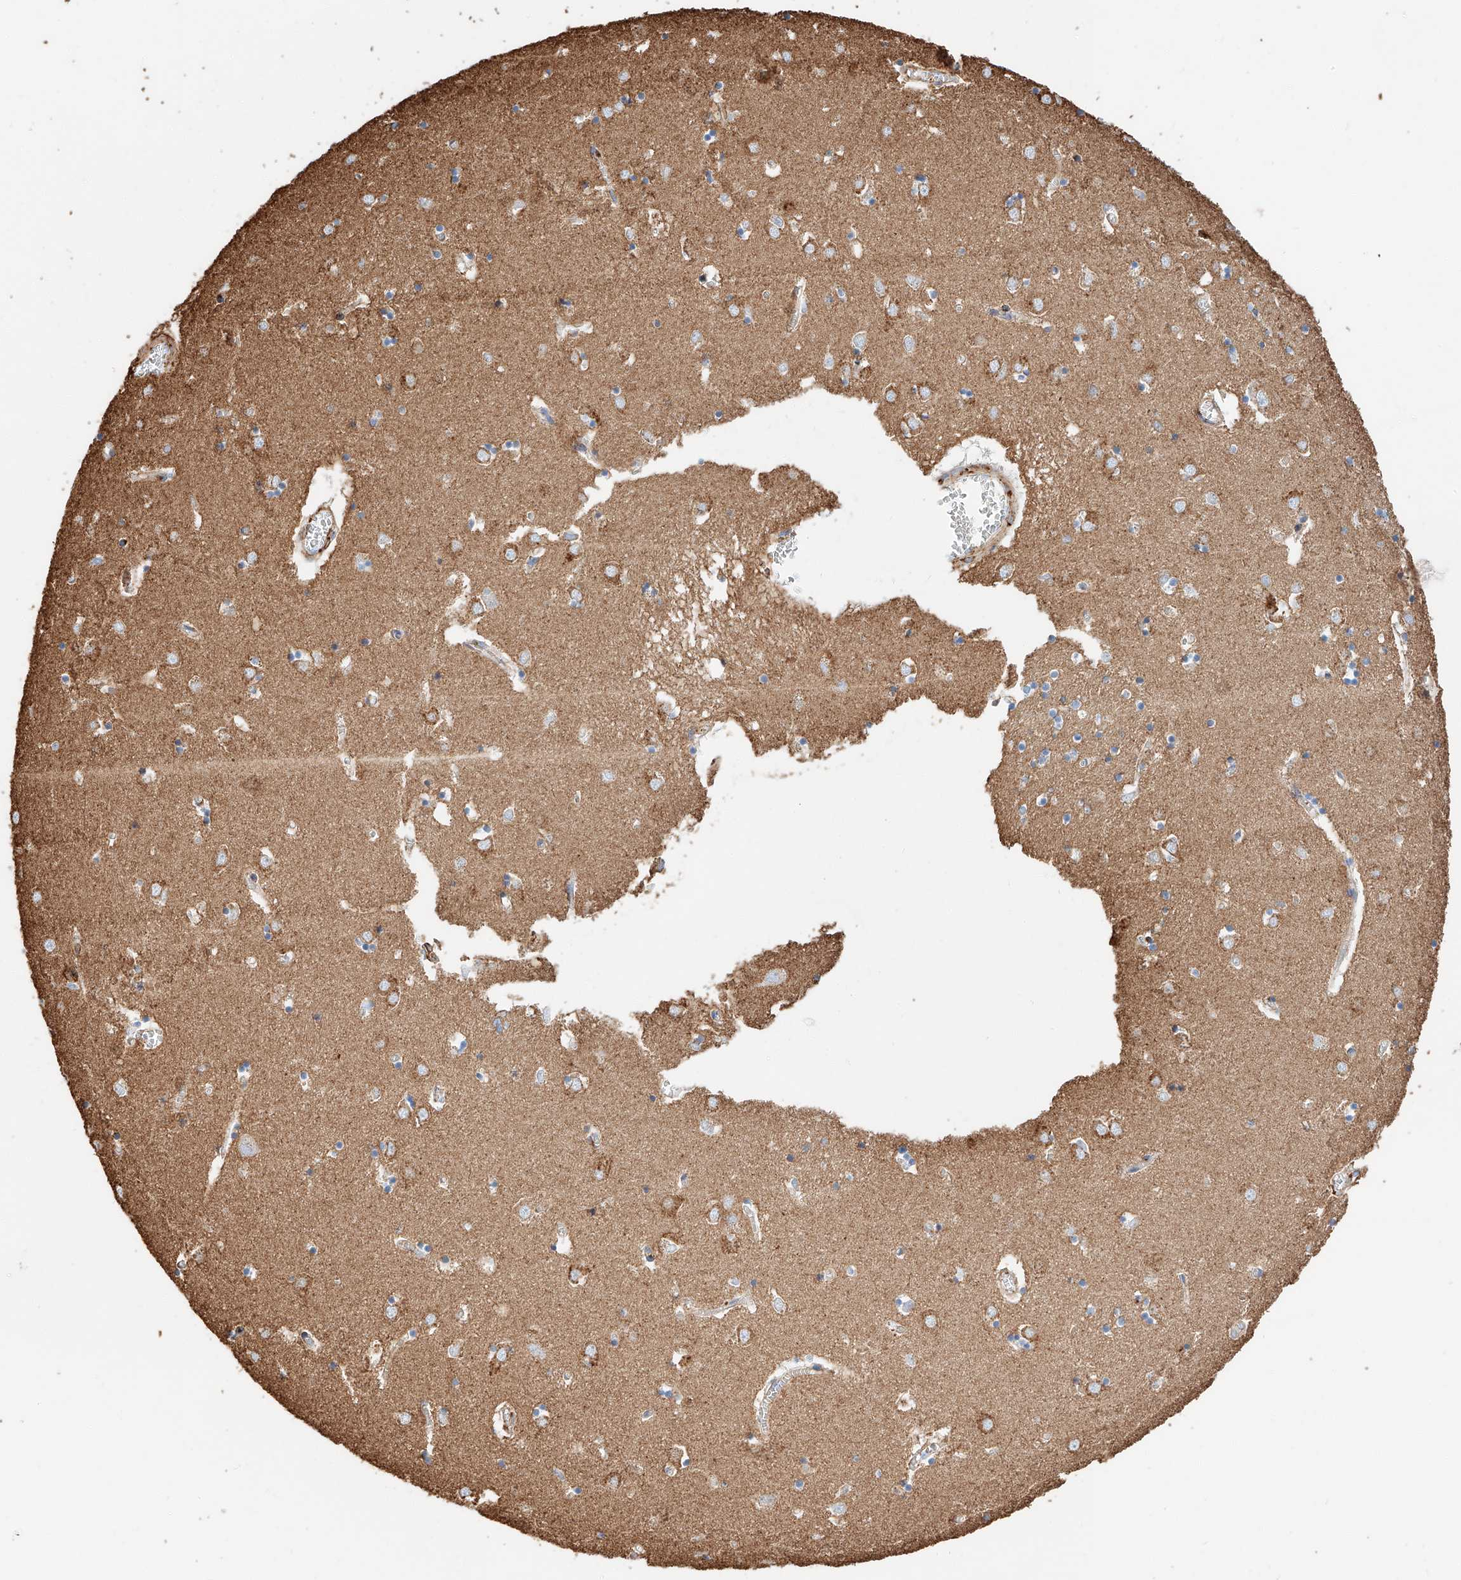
{"staining": {"intensity": "moderate", "quantity": "<25%", "location": "cytoplasmic/membranous"}, "tissue": "caudate", "cell_type": "Glial cells", "image_type": "normal", "snomed": [{"axis": "morphology", "description": "Normal tissue, NOS"}, {"axis": "topography", "description": "Lateral ventricle wall"}], "caption": "IHC image of benign caudate stained for a protein (brown), which reveals low levels of moderate cytoplasmic/membranous positivity in about <25% of glial cells.", "gene": "WFS1", "patient": {"sex": "male", "age": 70}}